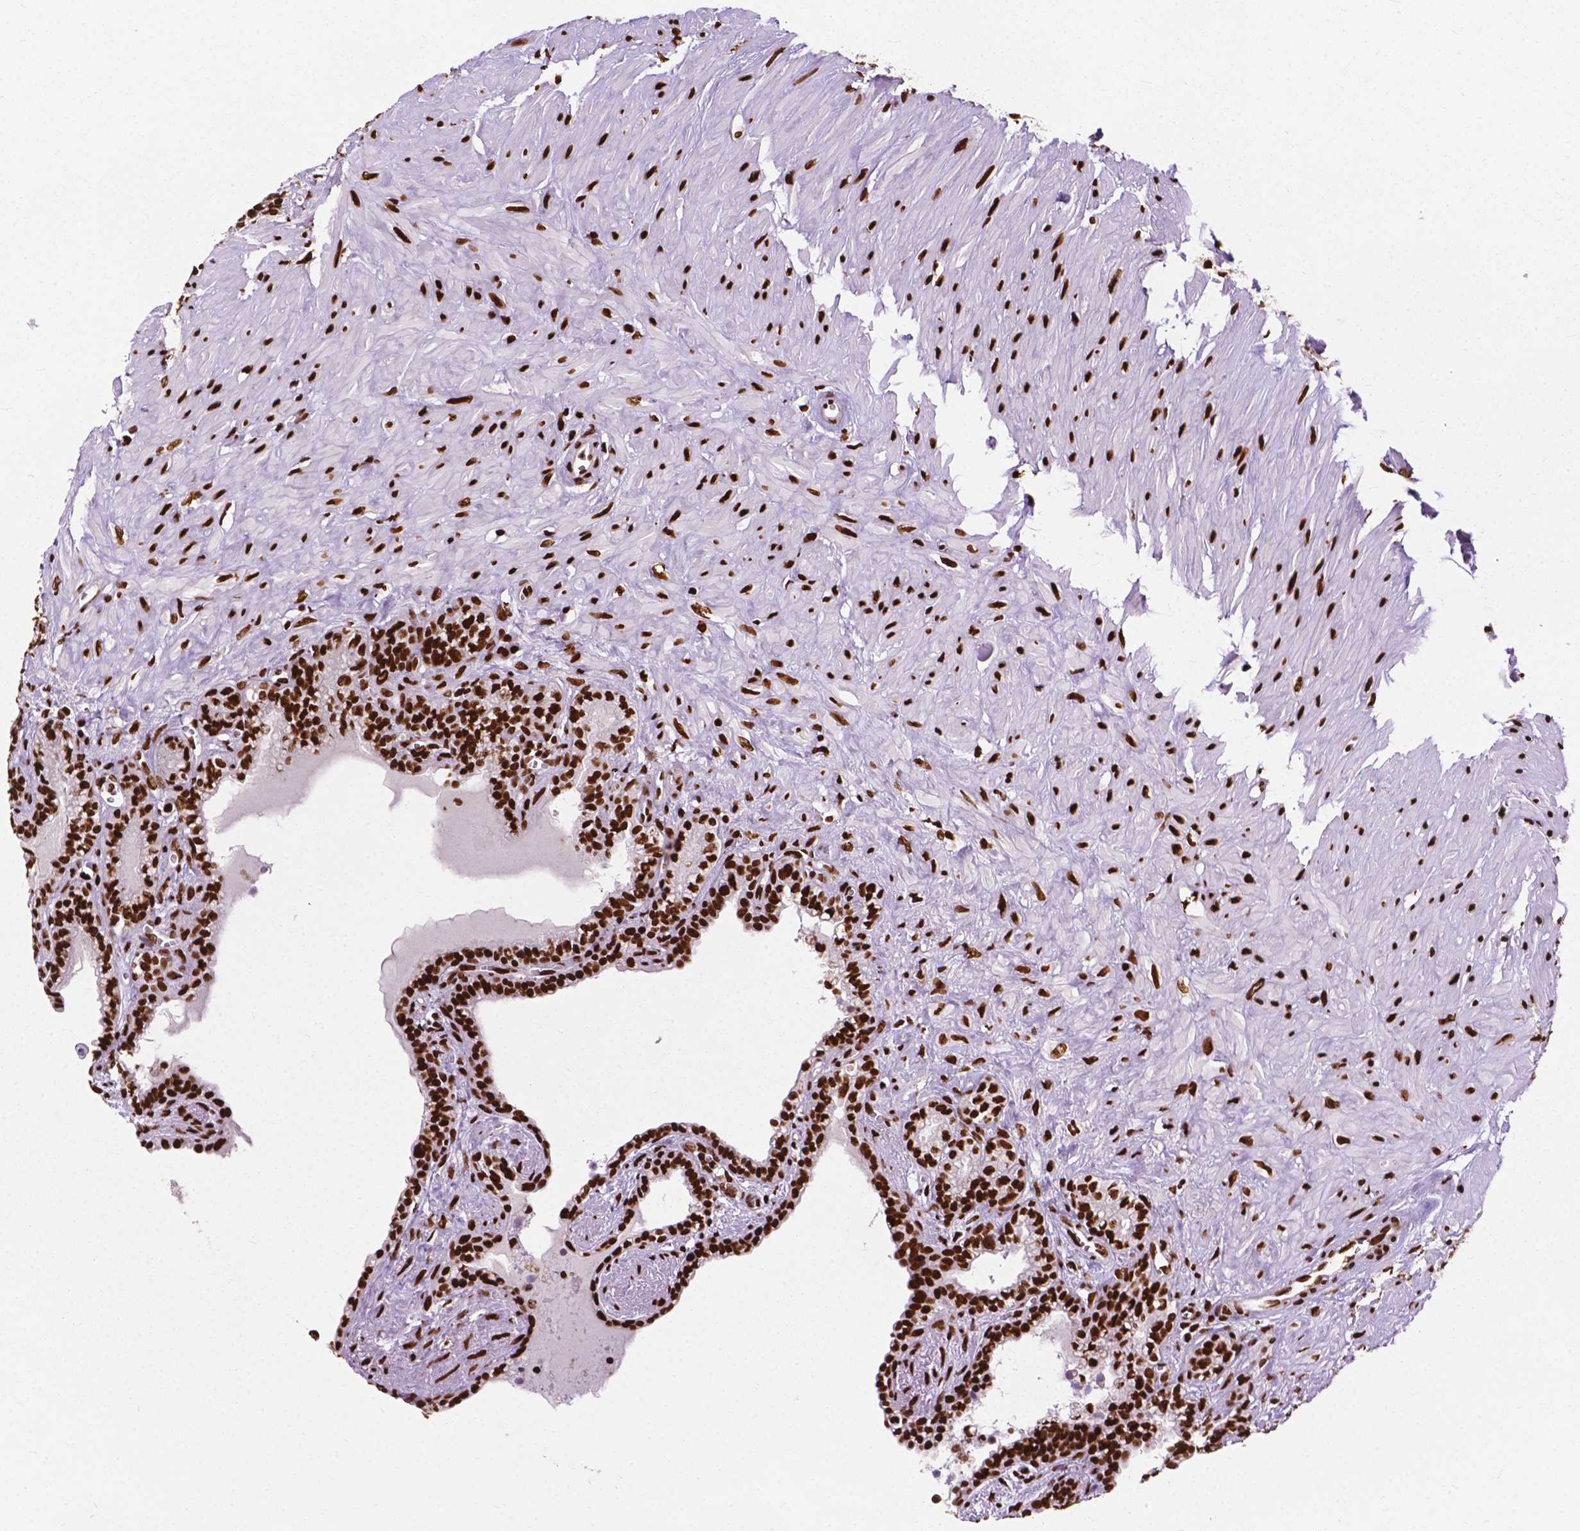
{"staining": {"intensity": "strong", "quantity": ">75%", "location": "nuclear"}, "tissue": "seminal vesicle", "cell_type": "Glandular cells", "image_type": "normal", "snomed": [{"axis": "morphology", "description": "Normal tissue, NOS"}, {"axis": "morphology", "description": "Urothelial carcinoma, NOS"}, {"axis": "topography", "description": "Urinary bladder"}, {"axis": "topography", "description": "Seminal veicle"}], "caption": "Protein analysis of unremarkable seminal vesicle reveals strong nuclear positivity in about >75% of glandular cells.", "gene": "SMIM5", "patient": {"sex": "male", "age": 76}}